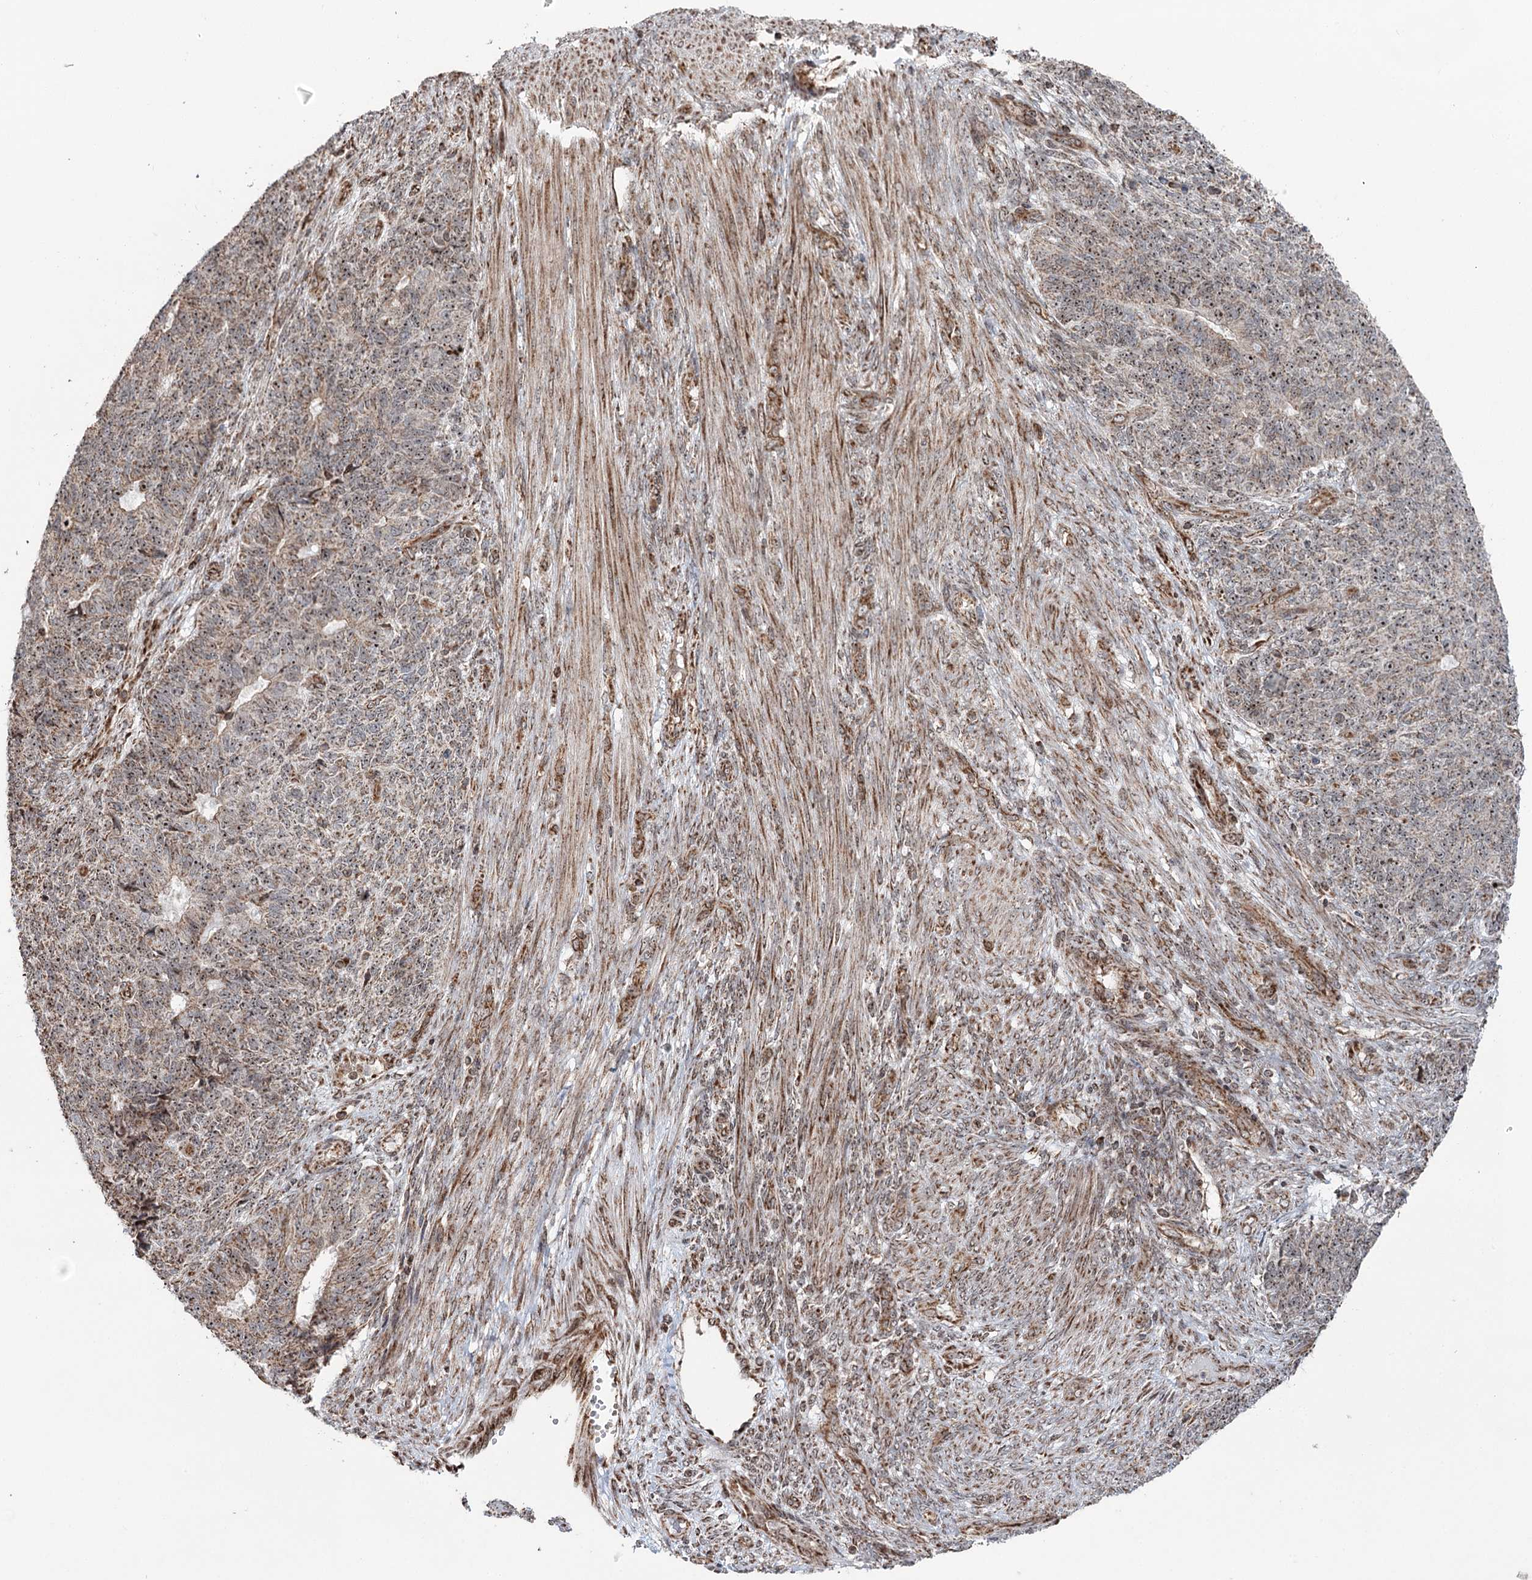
{"staining": {"intensity": "moderate", "quantity": ">75%", "location": "cytoplasmic/membranous,nuclear"}, "tissue": "endometrial cancer", "cell_type": "Tumor cells", "image_type": "cancer", "snomed": [{"axis": "morphology", "description": "Adenocarcinoma, NOS"}, {"axis": "topography", "description": "Endometrium"}], "caption": "A photomicrograph of human endometrial cancer (adenocarcinoma) stained for a protein shows moderate cytoplasmic/membranous and nuclear brown staining in tumor cells. The staining is performed using DAB (3,3'-diaminobenzidine) brown chromogen to label protein expression. The nuclei are counter-stained blue using hematoxylin.", "gene": "STEEP1", "patient": {"sex": "female", "age": 32}}